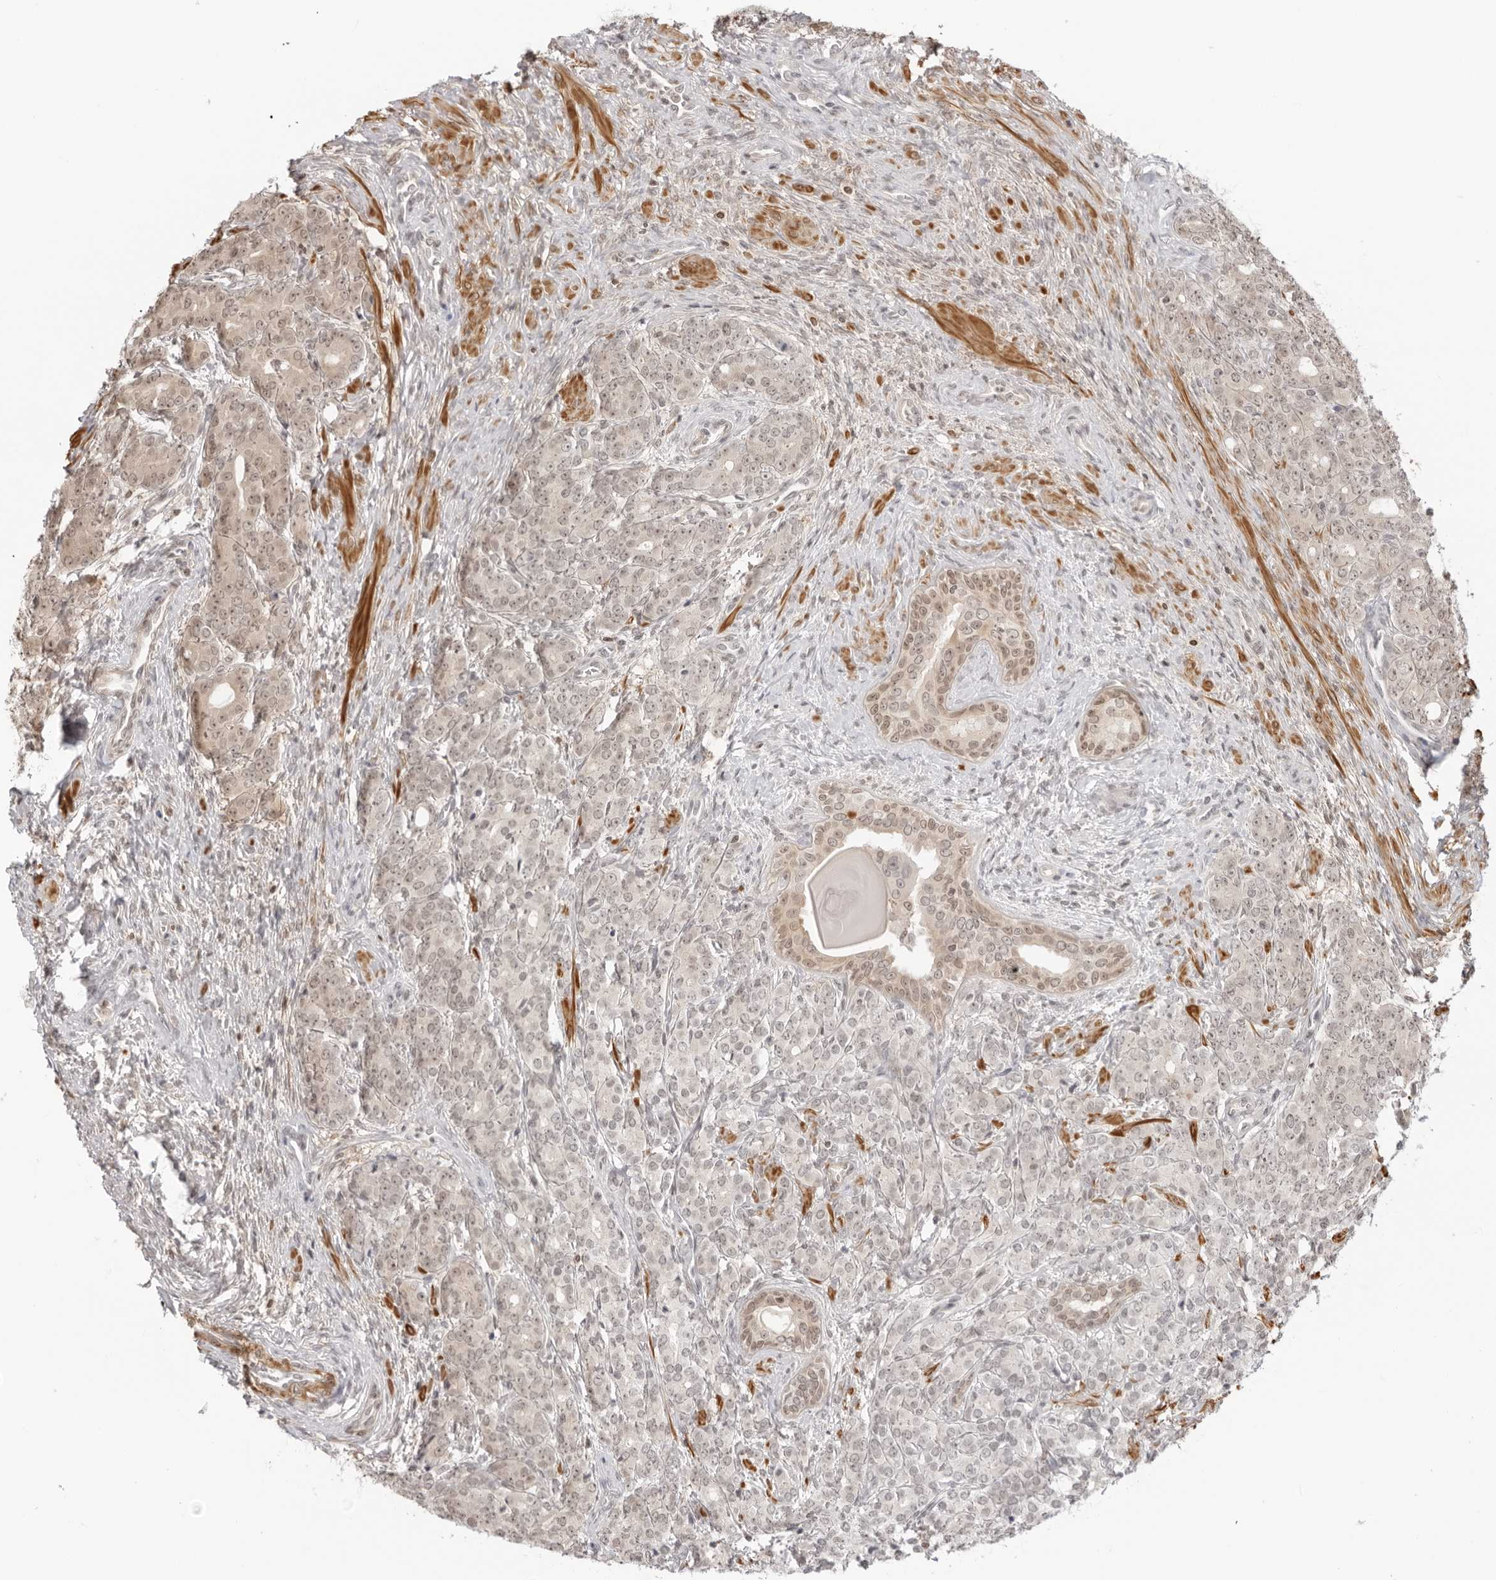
{"staining": {"intensity": "weak", "quantity": "25%-75%", "location": "nuclear"}, "tissue": "prostate cancer", "cell_type": "Tumor cells", "image_type": "cancer", "snomed": [{"axis": "morphology", "description": "Adenocarcinoma, High grade"}, {"axis": "topography", "description": "Prostate"}], "caption": "Prostate cancer (adenocarcinoma (high-grade)) stained with immunohistochemistry (IHC) exhibits weak nuclear staining in about 25%-75% of tumor cells. The staining is performed using DAB brown chromogen to label protein expression. The nuclei are counter-stained blue using hematoxylin.", "gene": "RNF146", "patient": {"sex": "male", "age": 62}}